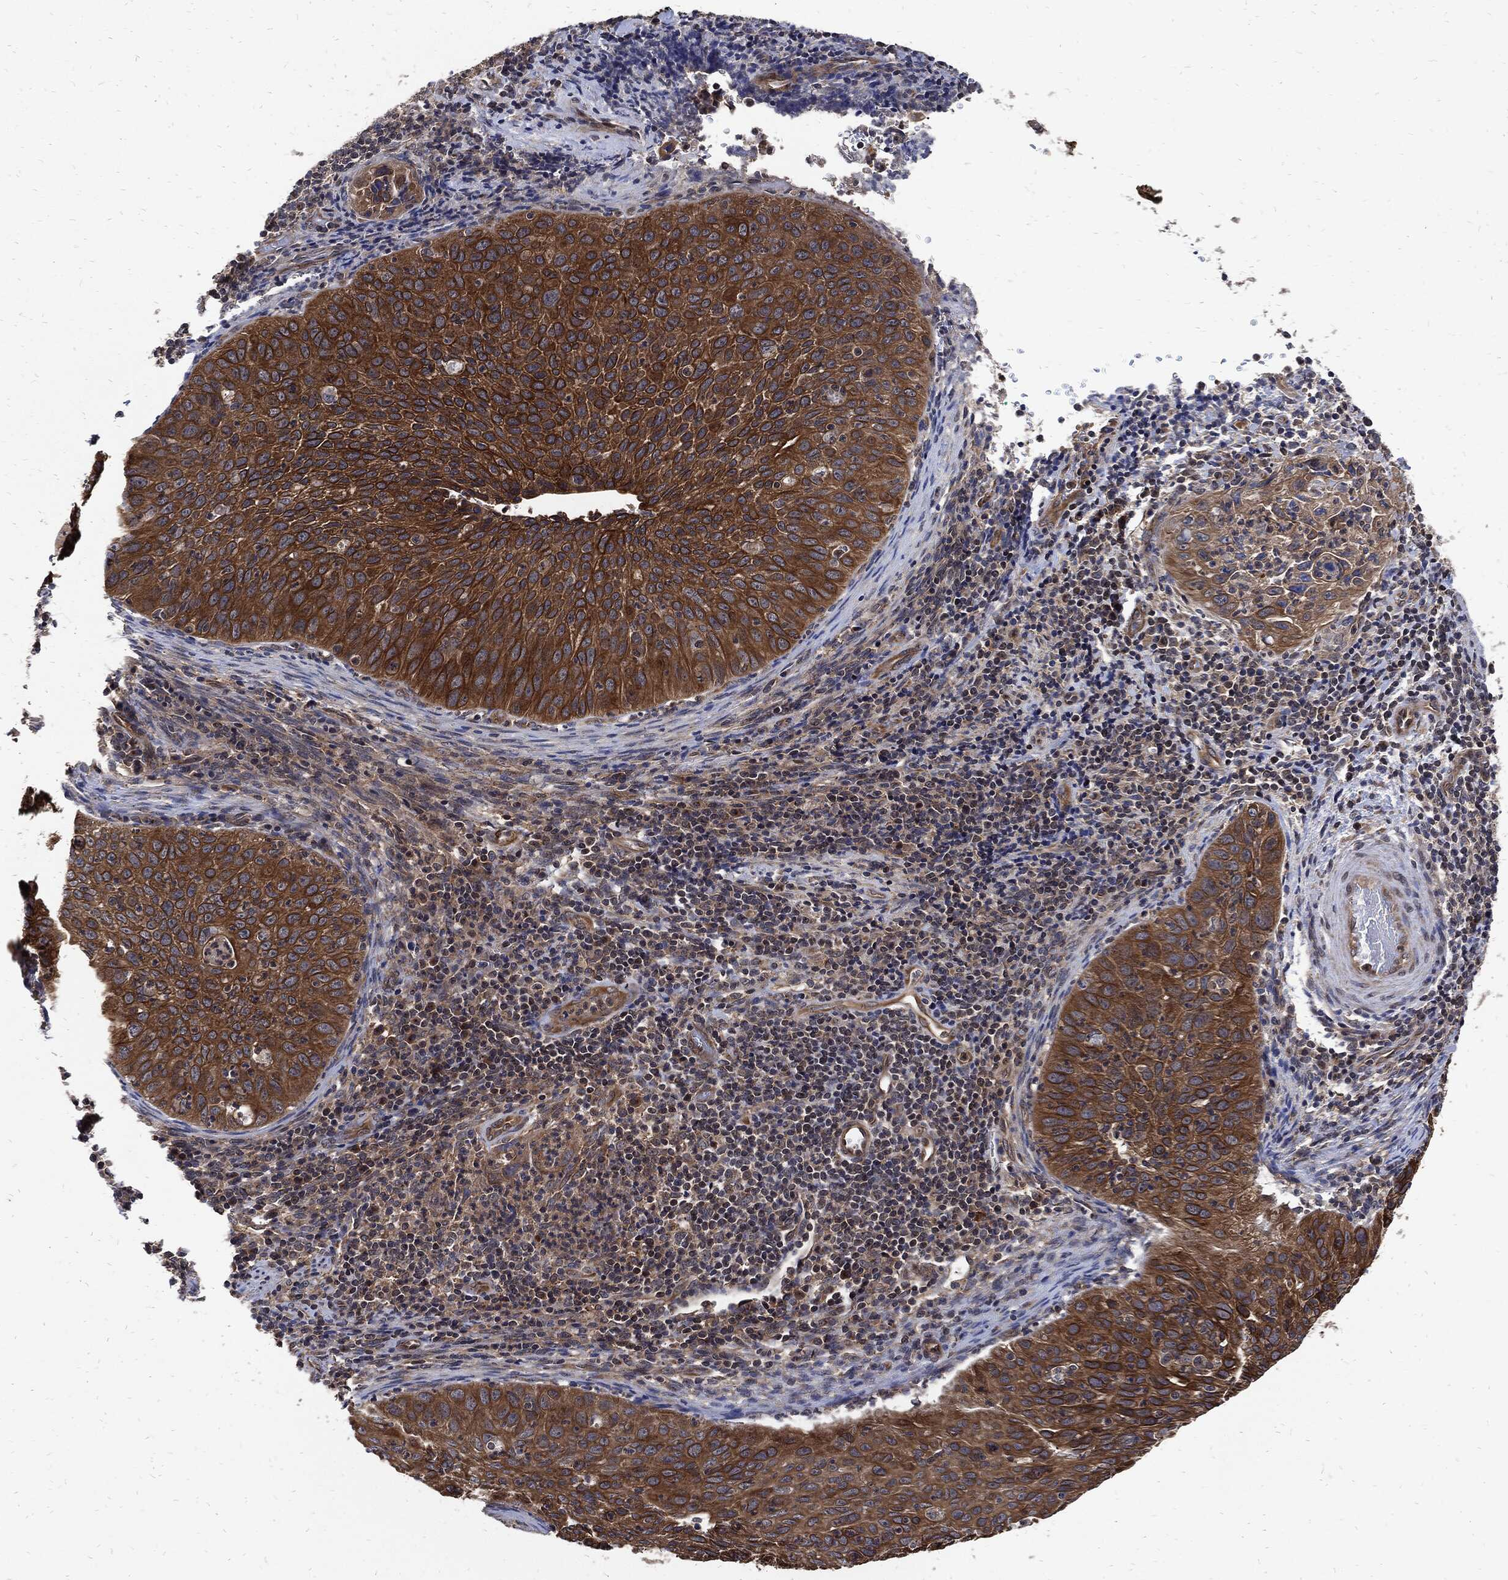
{"staining": {"intensity": "strong", "quantity": ">75%", "location": "cytoplasmic/membranous"}, "tissue": "cervical cancer", "cell_type": "Tumor cells", "image_type": "cancer", "snomed": [{"axis": "morphology", "description": "Squamous cell carcinoma, NOS"}, {"axis": "topography", "description": "Cervix"}], "caption": "Cervical cancer was stained to show a protein in brown. There is high levels of strong cytoplasmic/membranous expression in approximately >75% of tumor cells.", "gene": "DCTN1", "patient": {"sex": "female", "age": 26}}